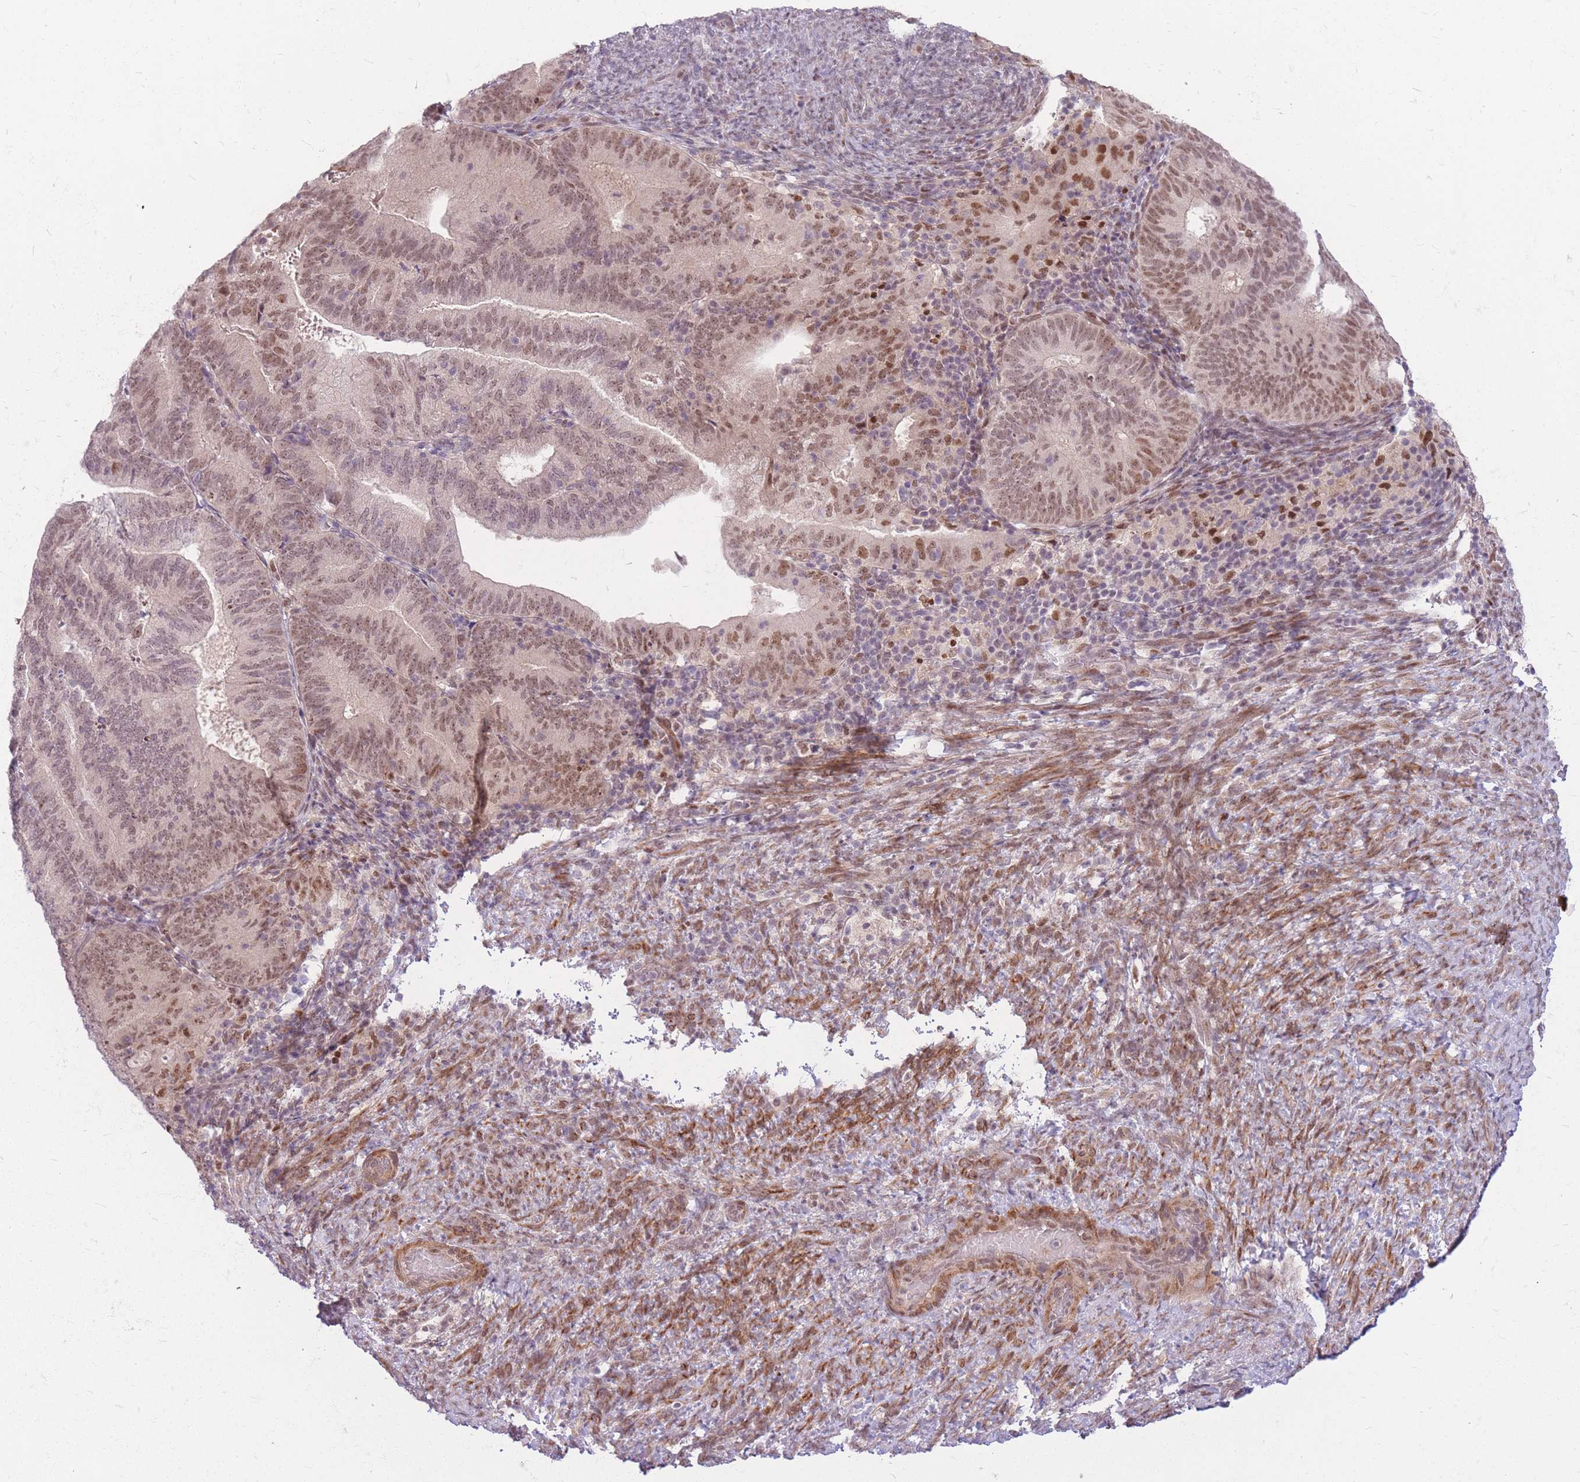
{"staining": {"intensity": "moderate", "quantity": "25%-75%", "location": "nuclear"}, "tissue": "endometrial cancer", "cell_type": "Tumor cells", "image_type": "cancer", "snomed": [{"axis": "morphology", "description": "Adenocarcinoma, NOS"}, {"axis": "topography", "description": "Endometrium"}], "caption": "Endometrial cancer was stained to show a protein in brown. There is medium levels of moderate nuclear expression in approximately 25%-75% of tumor cells. Immunohistochemistry stains the protein in brown and the nuclei are stained blue.", "gene": "ERCC2", "patient": {"sex": "female", "age": 70}}